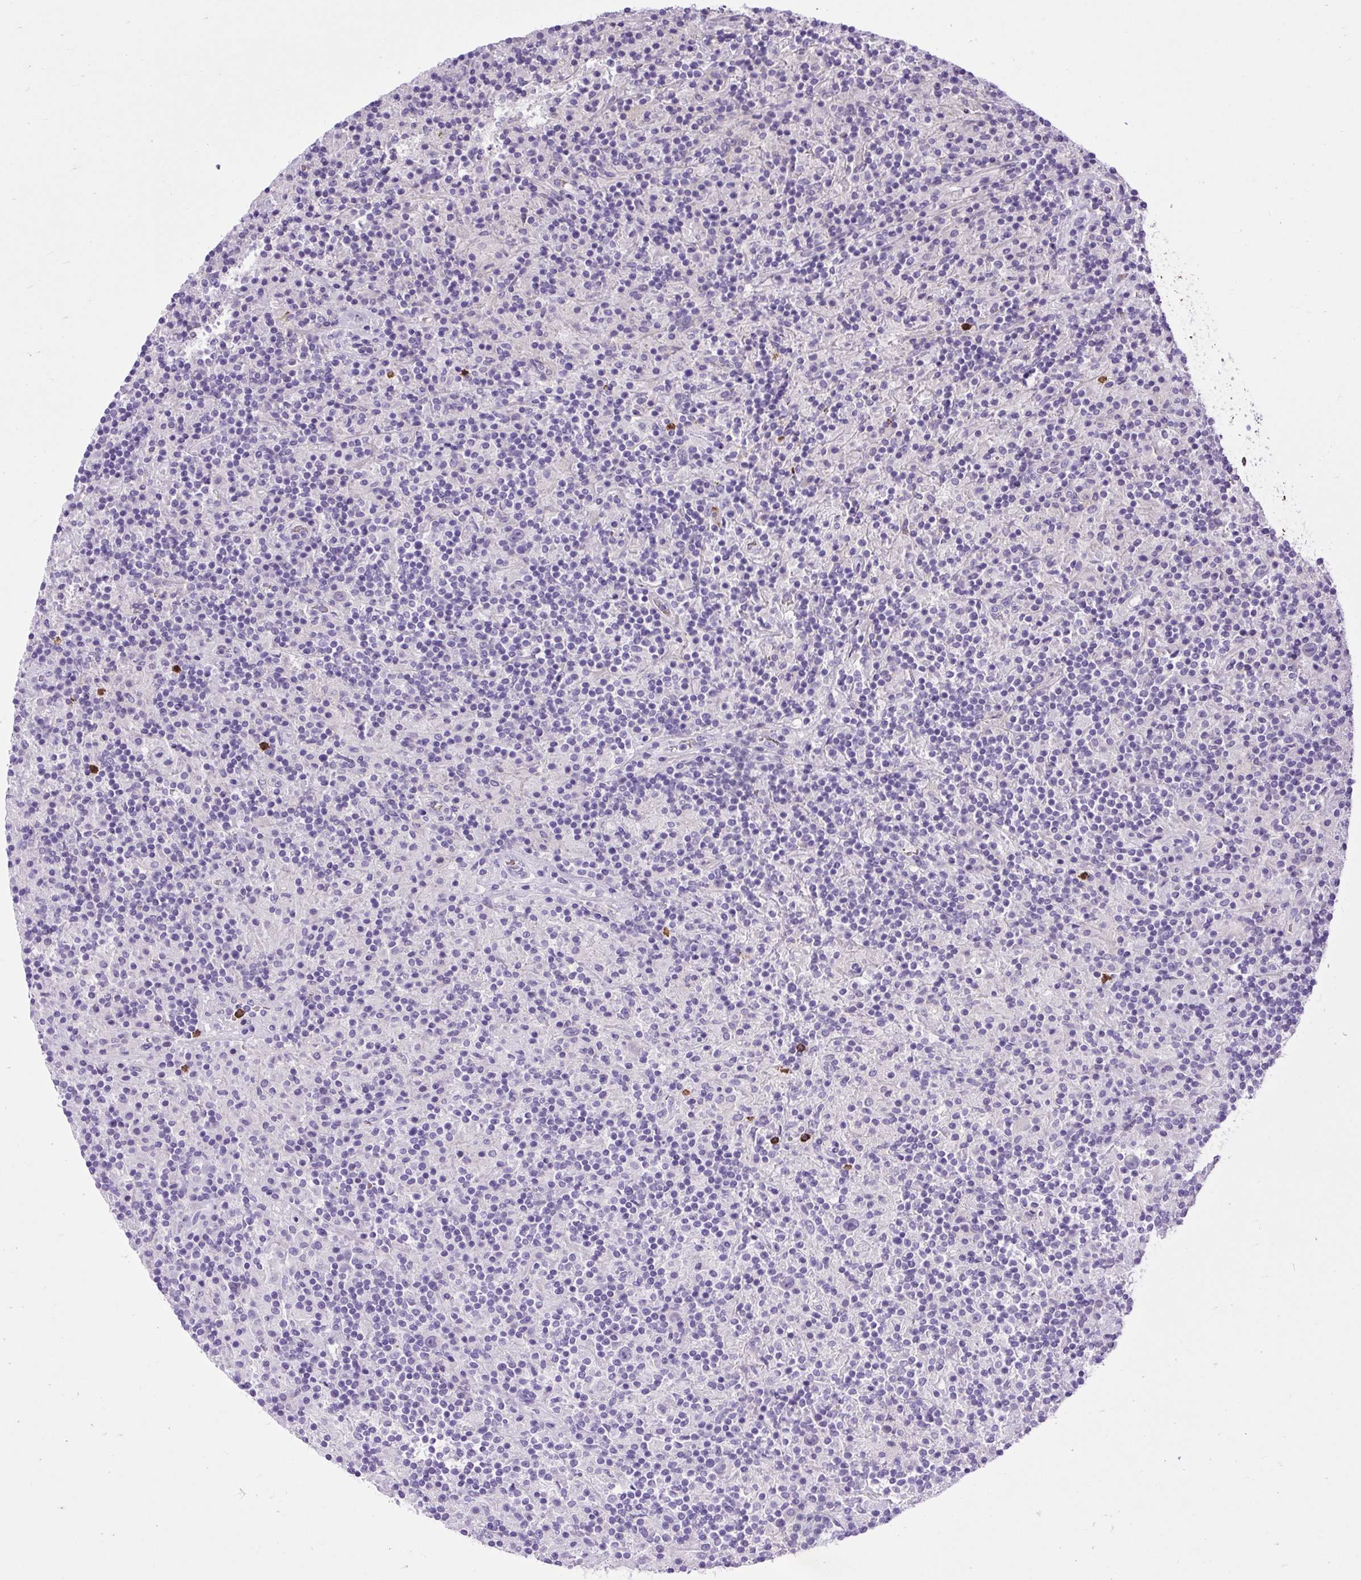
{"staining": {"intensity": "negative", "quantity": "none", "location": "none"}, "tissue": "lymphoma", "cell_type": "Tumor cells", "image_type": "cancer", "snomed": [{"axis": "morphology", "description": "Hodgkin's disease, NOS"}, {"axis": "topography", "description": "Lymph node"}], "caption": "Immunohistochemistry photomicrograph of neoplastic tissue: human Hodgkin's disease stained with DAB displays no significant protein staining in tumor cells.", "gene": "VWA7", "patient": {"sex": "male", "age": 70}}